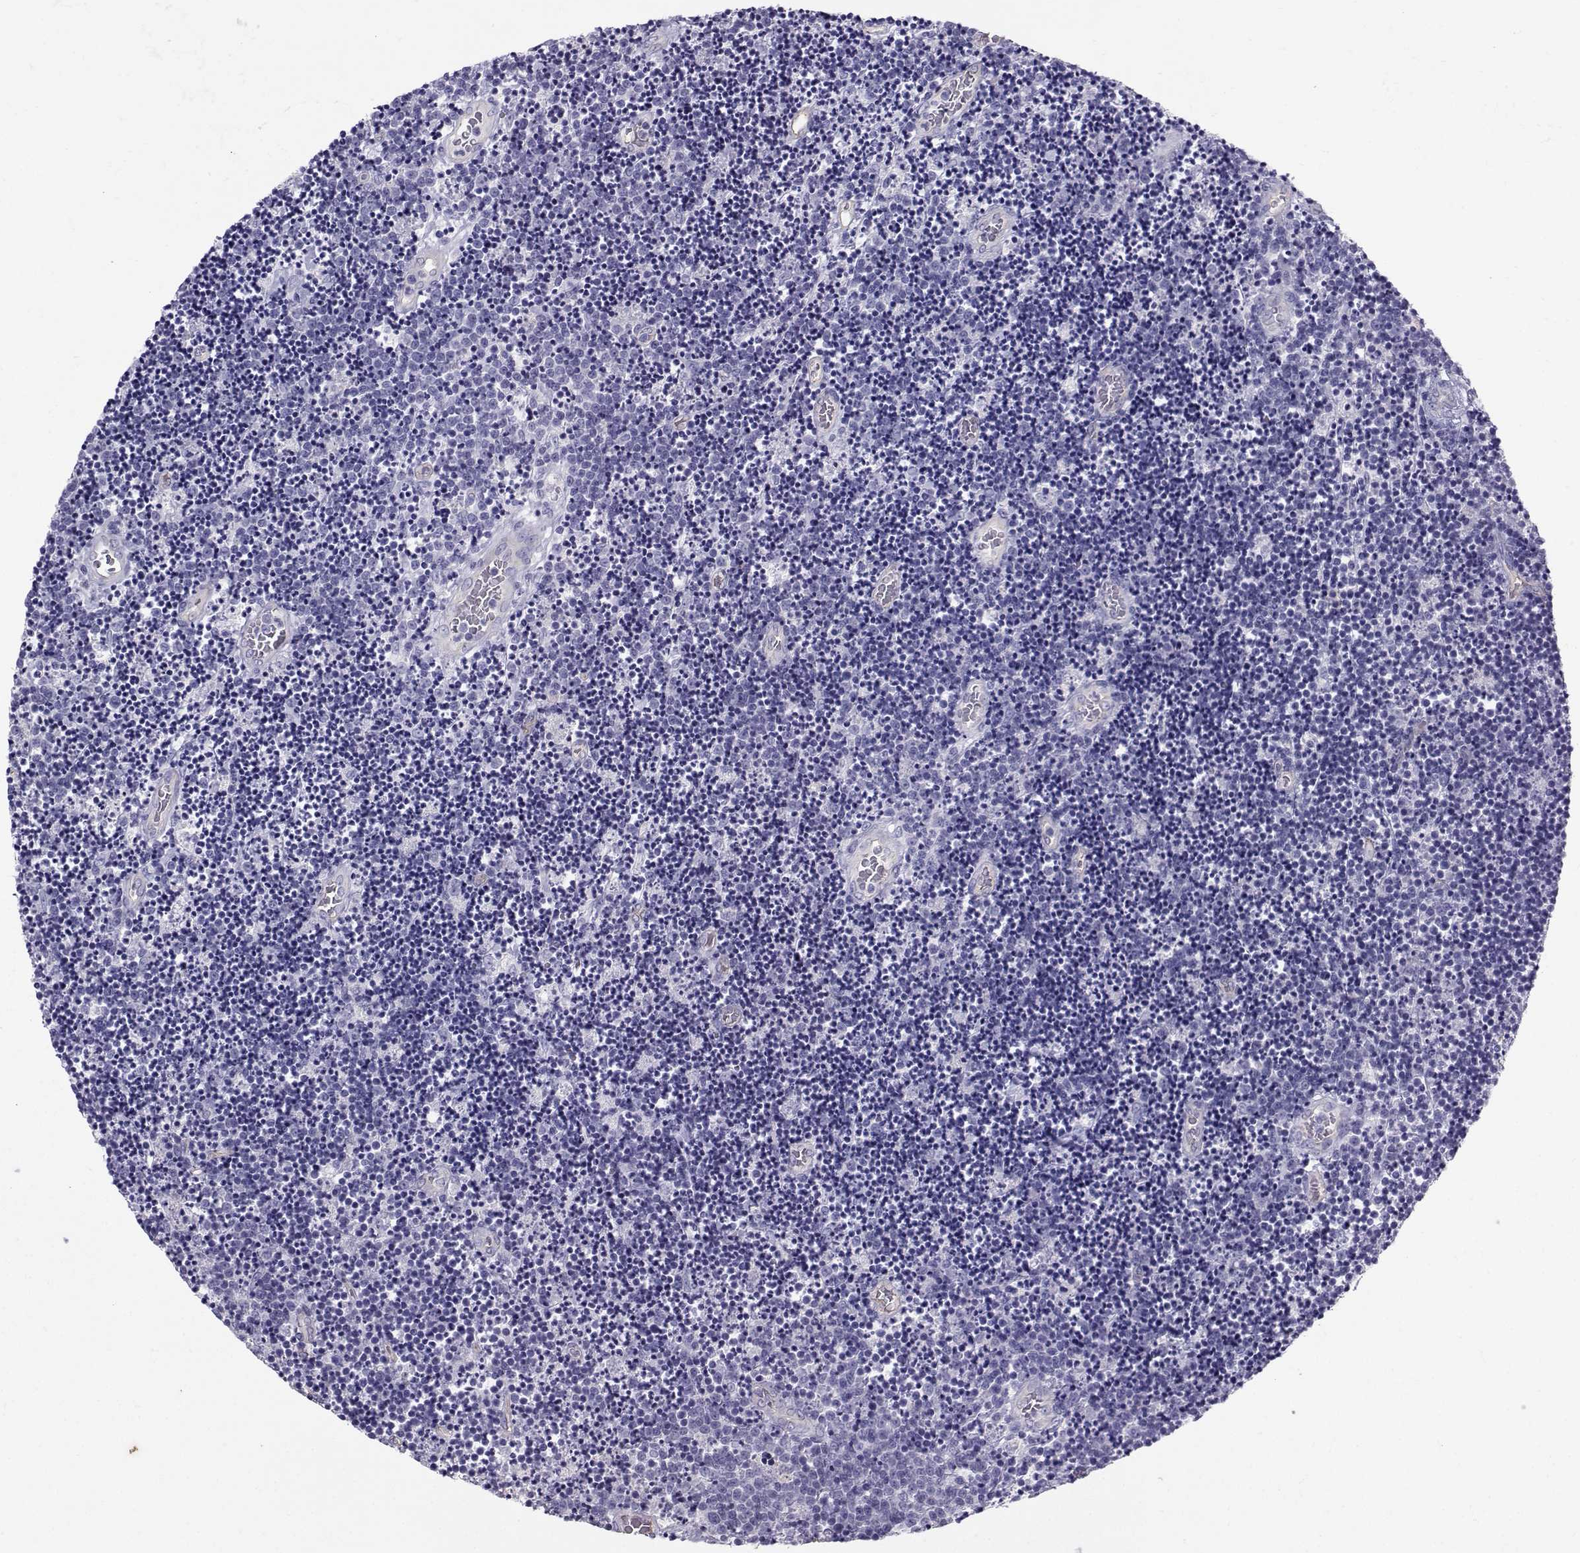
{"staining": {"intensity": "negative", "quantity": "none", "location": "none"}, "tissue": "lymphoma", "cell_type": "Tumor cells", "image_type": "cancer", "snomed": [{"axis": "morphology", "description": "Malignant lymphoma, non-Hodgkin's type, Low grade"}, {"axis": "topography", "description": "Brain"}], "caption": "Tumor cells are negative for protein expression in human low-grade malignant lymphoma, non-Hodgkin's type.", "gene": "CLUL1", "patient": {"sex": "female", "age": 66}}